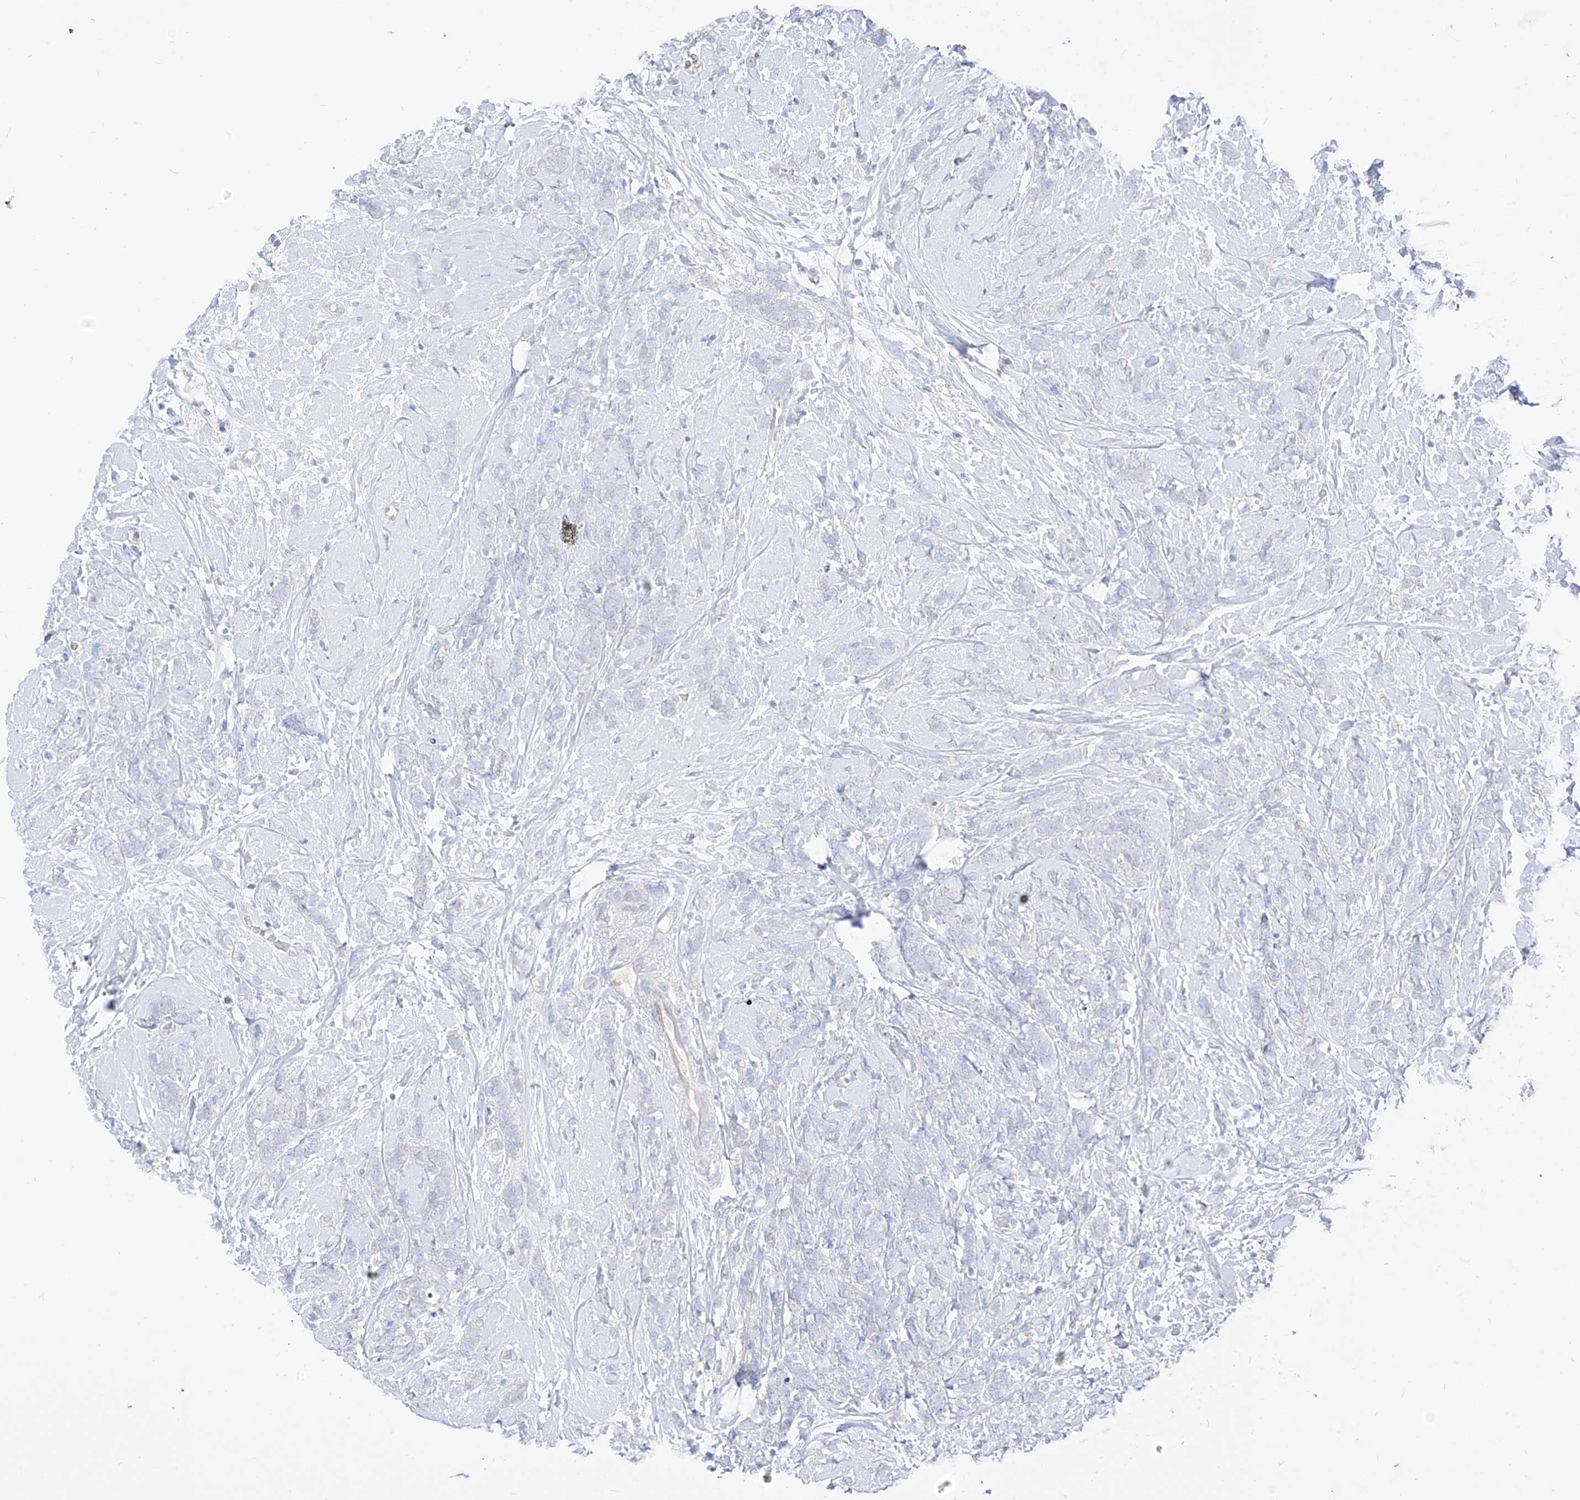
{"staining": {"intensity": "negative", "quantity": "none", "location": "none"}, "tissue": "breast cancer", "cell_type": "Tumor cells", "image_type": "cancer", "snomed": [{"axis": "morphology", "description": "Lobular carcinoma"}, {"axis": "topography", "description": "Breast"}], "caption": "This is a image of immunohistochemistry staining of breast cancer, which shows no expression in tumor cells.", "gene": "RASA2", "patient": {"sex": "female", "age": 58}}